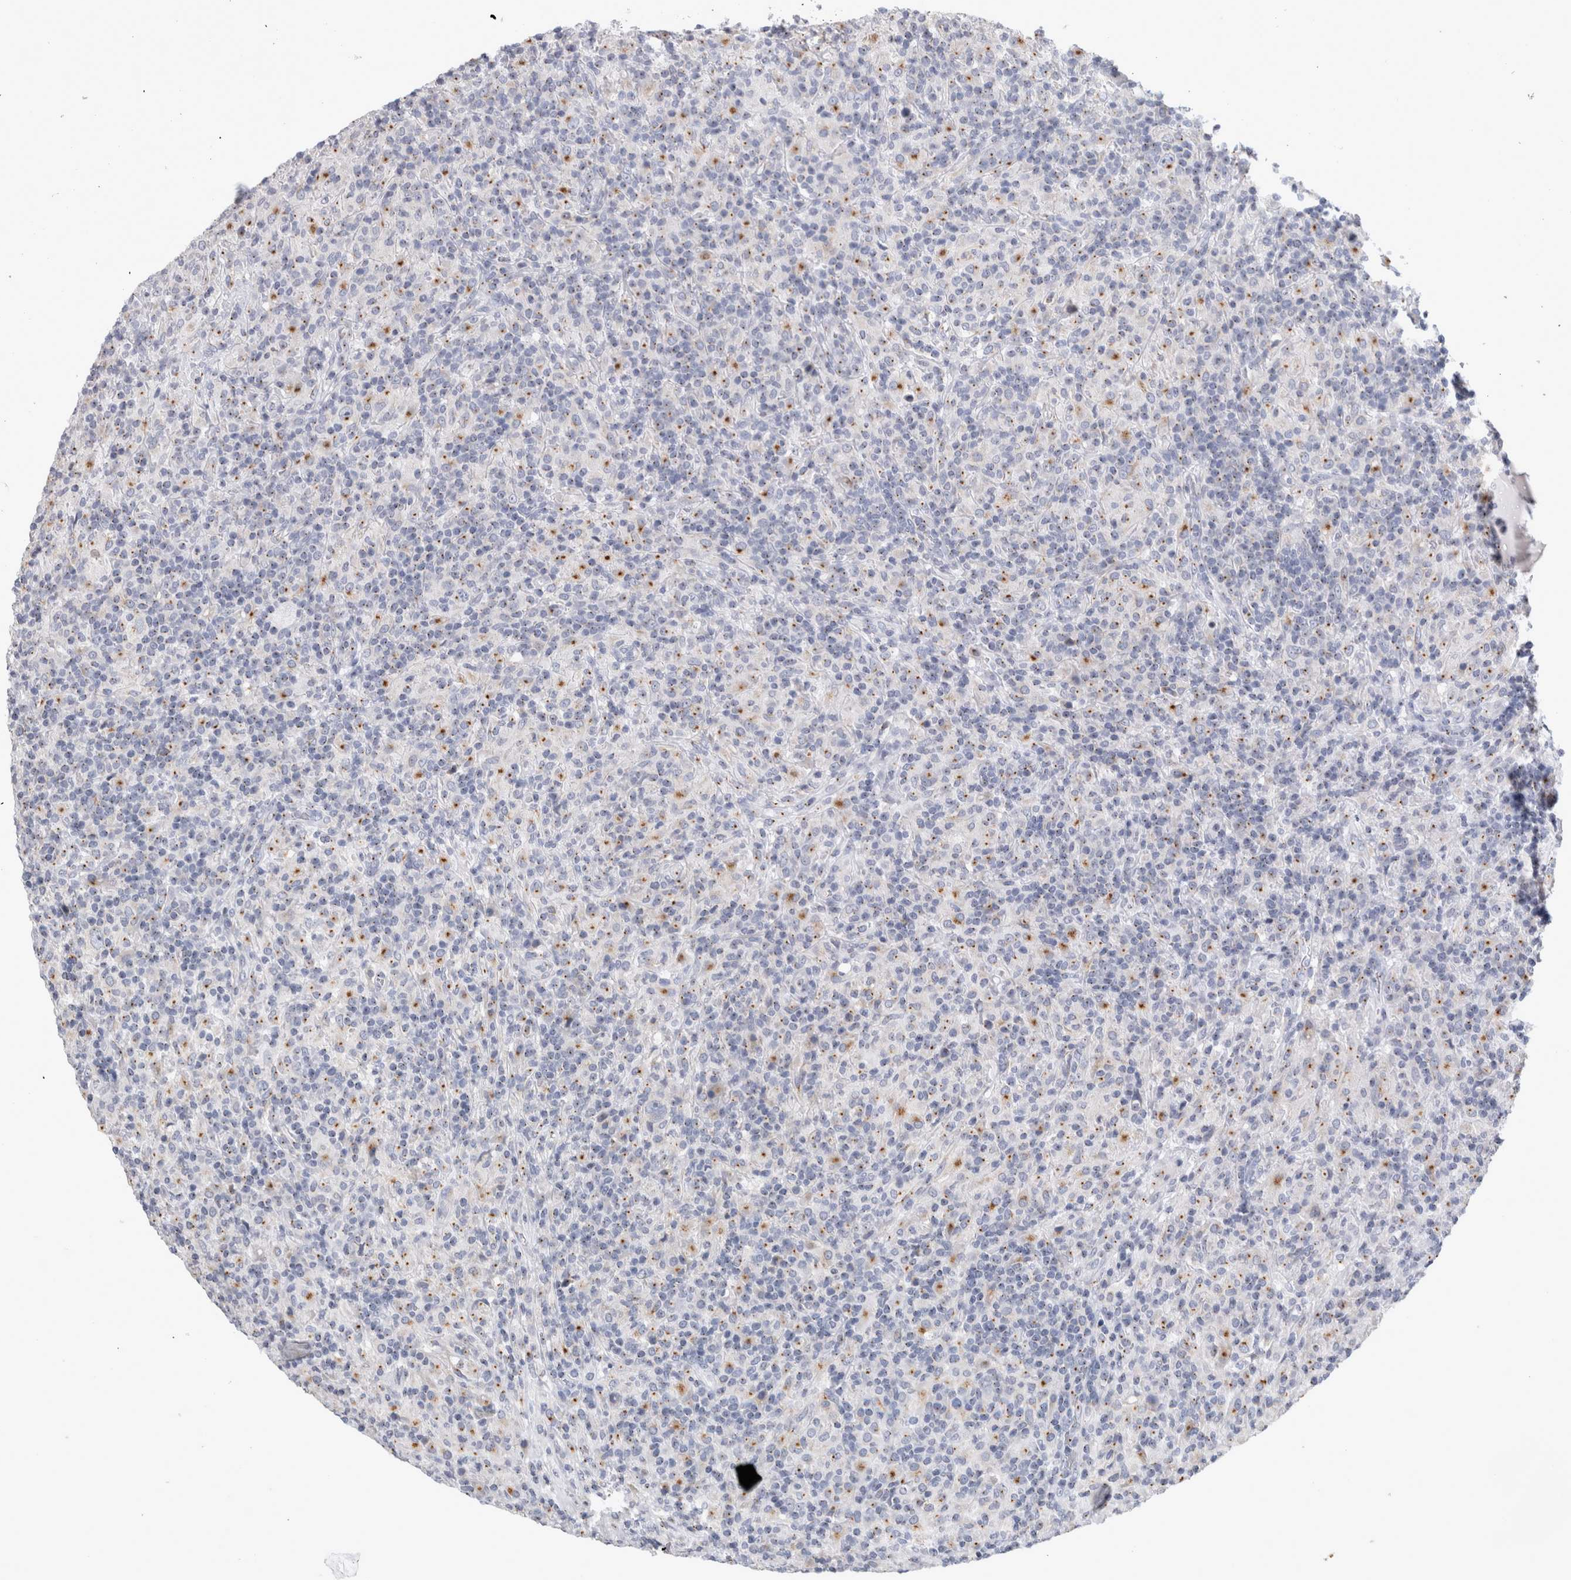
{"staining": {"intensity": "weak", "quantity": "<25%", "location": "cytoplasmic/membranous"}, "tissue": "lymphoma", "cell_type": "Tumor cells", "image_type": "cancer", "snomed": [{"axis": "morphology", "description": "Hodgkin's disease, NOS"}, {"axis": "topography", "description": "Lymph node"}], "caption": "High magnification brightfield microscopy of Hodgkin's disease stained with DAB (3,3'-diaminobenzidine) (brown) and counterstained with hematoxylin (blue): tumor cells show no significant positivity.", "gene": "AKAP9", "patient": {"sex": "male", "age": 70}}